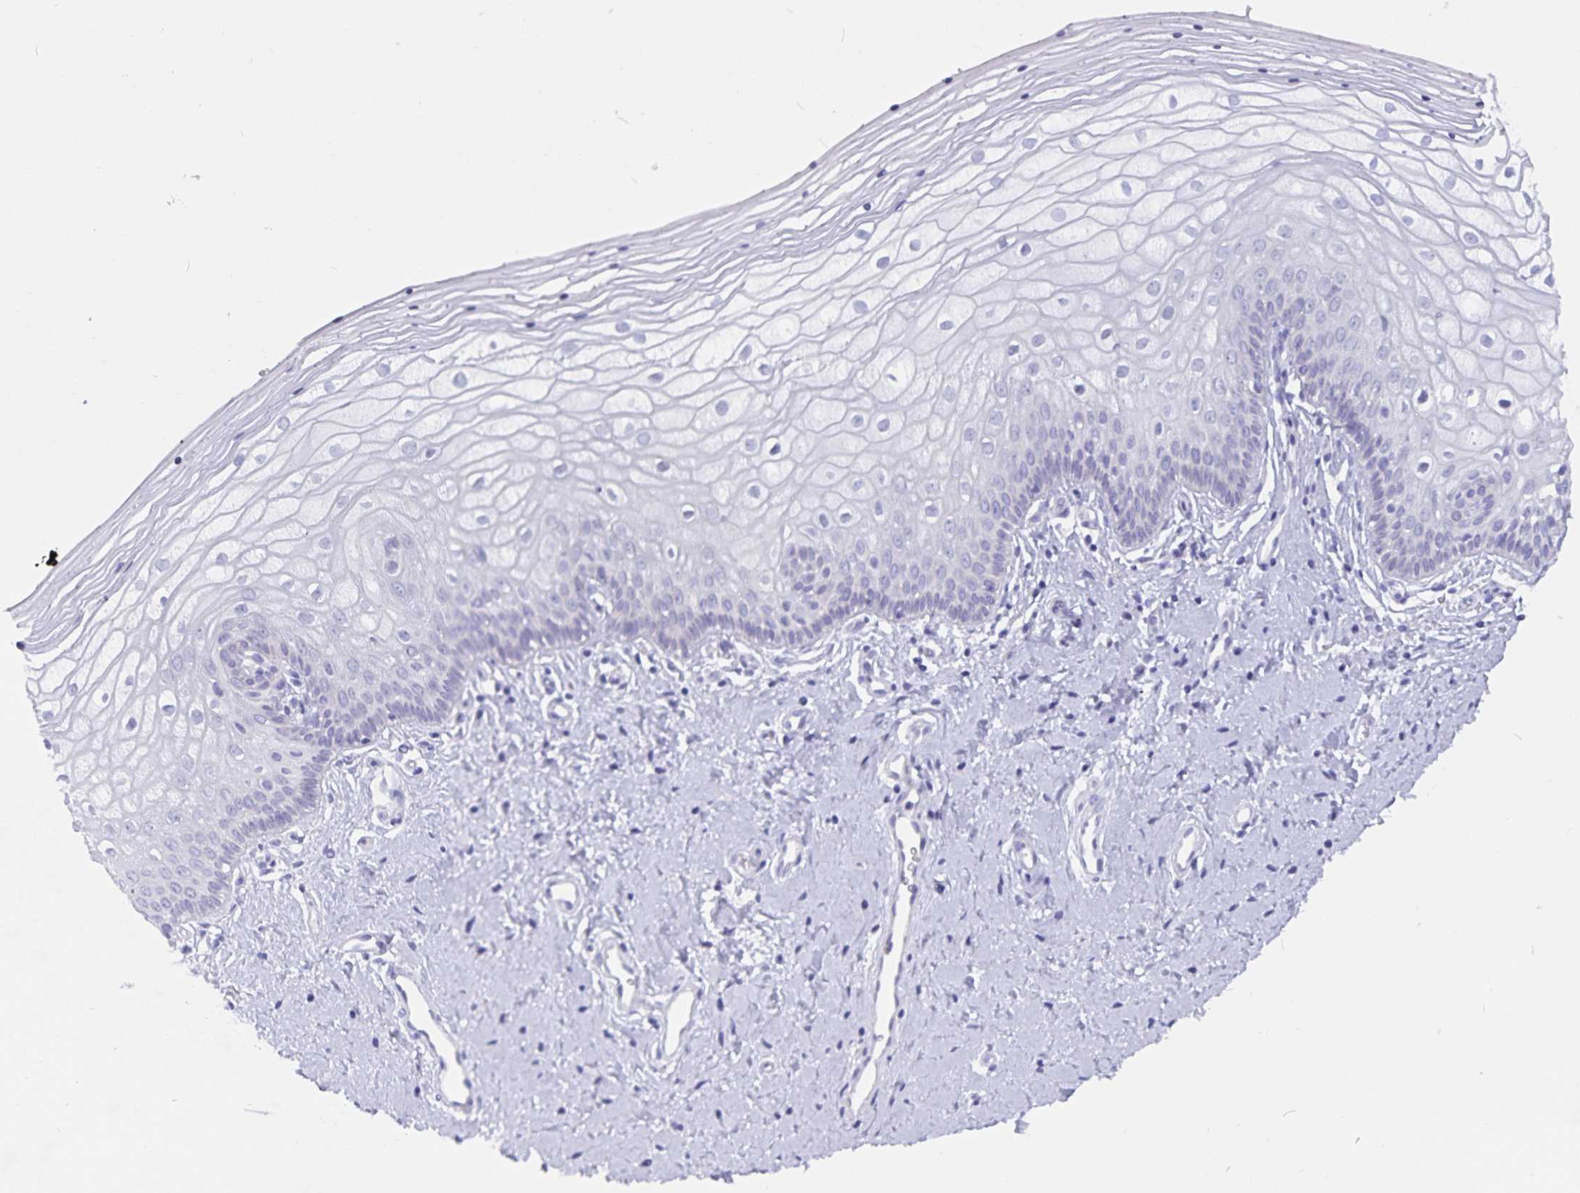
{"staining": {"intensity": "negative", "quantity": "none", "location": "none"}, "tissue": "vagina", "cell_type": "Squamous epithelial cells", "image_type": "normal", "snomed": [{"axis": "morphology", "description": "Normal tissue, NOS"}, {"axis": "topography", "description": "Vagina"}], "caption": "Immunohistochemistry (IHC) of normal vagina reveals no expression in squamous epithelial cells. The staining is performed using DAB brown chromogen with nuclei counter-stained in using hematoxylin.", "gene": "SNTN", "patient": {"sex": "female", "age": 39}}